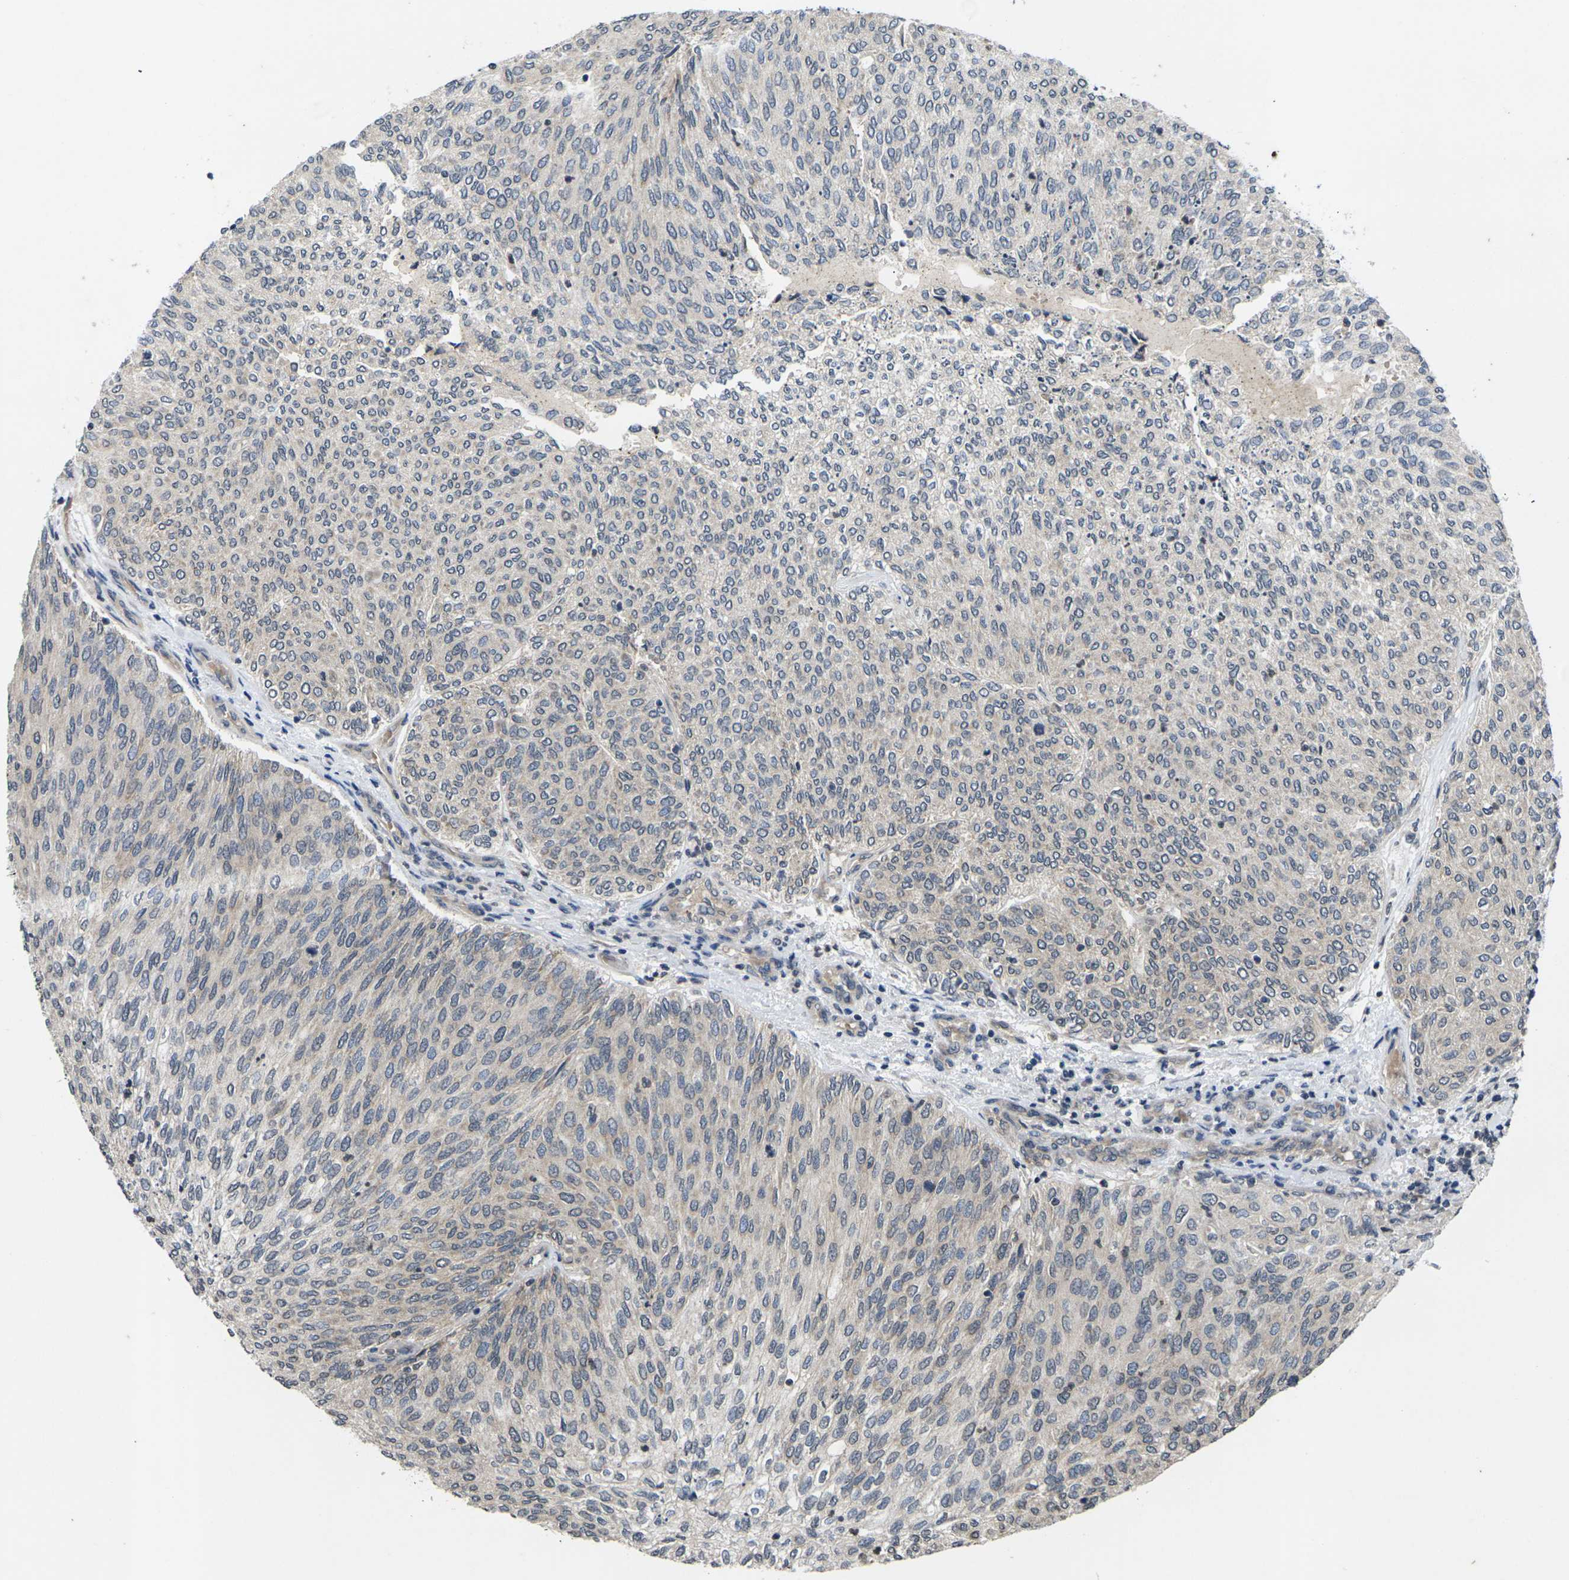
{"staining": {"intensity": "weak", "quantity": ">75%", "location": "cytoplasmic/membranous"}, "tissue": "urothelial cancer", "cell_type": "Tumor cells", "image_type": "cancer", "snomed": [{"axis": "morphology", "description": "Urothelial carcinoma, Low grade"}, {"axis": "topography", "description": "Urinary bladder"}], "caption": "Urothelial cancer was stained to show a protein in brown. There is low levels of weak cytoplasmic/membranous positivity in about >75% of tumor cells.", "gene": "DKK2", "patient": {"sex": "female", "age": 79}}